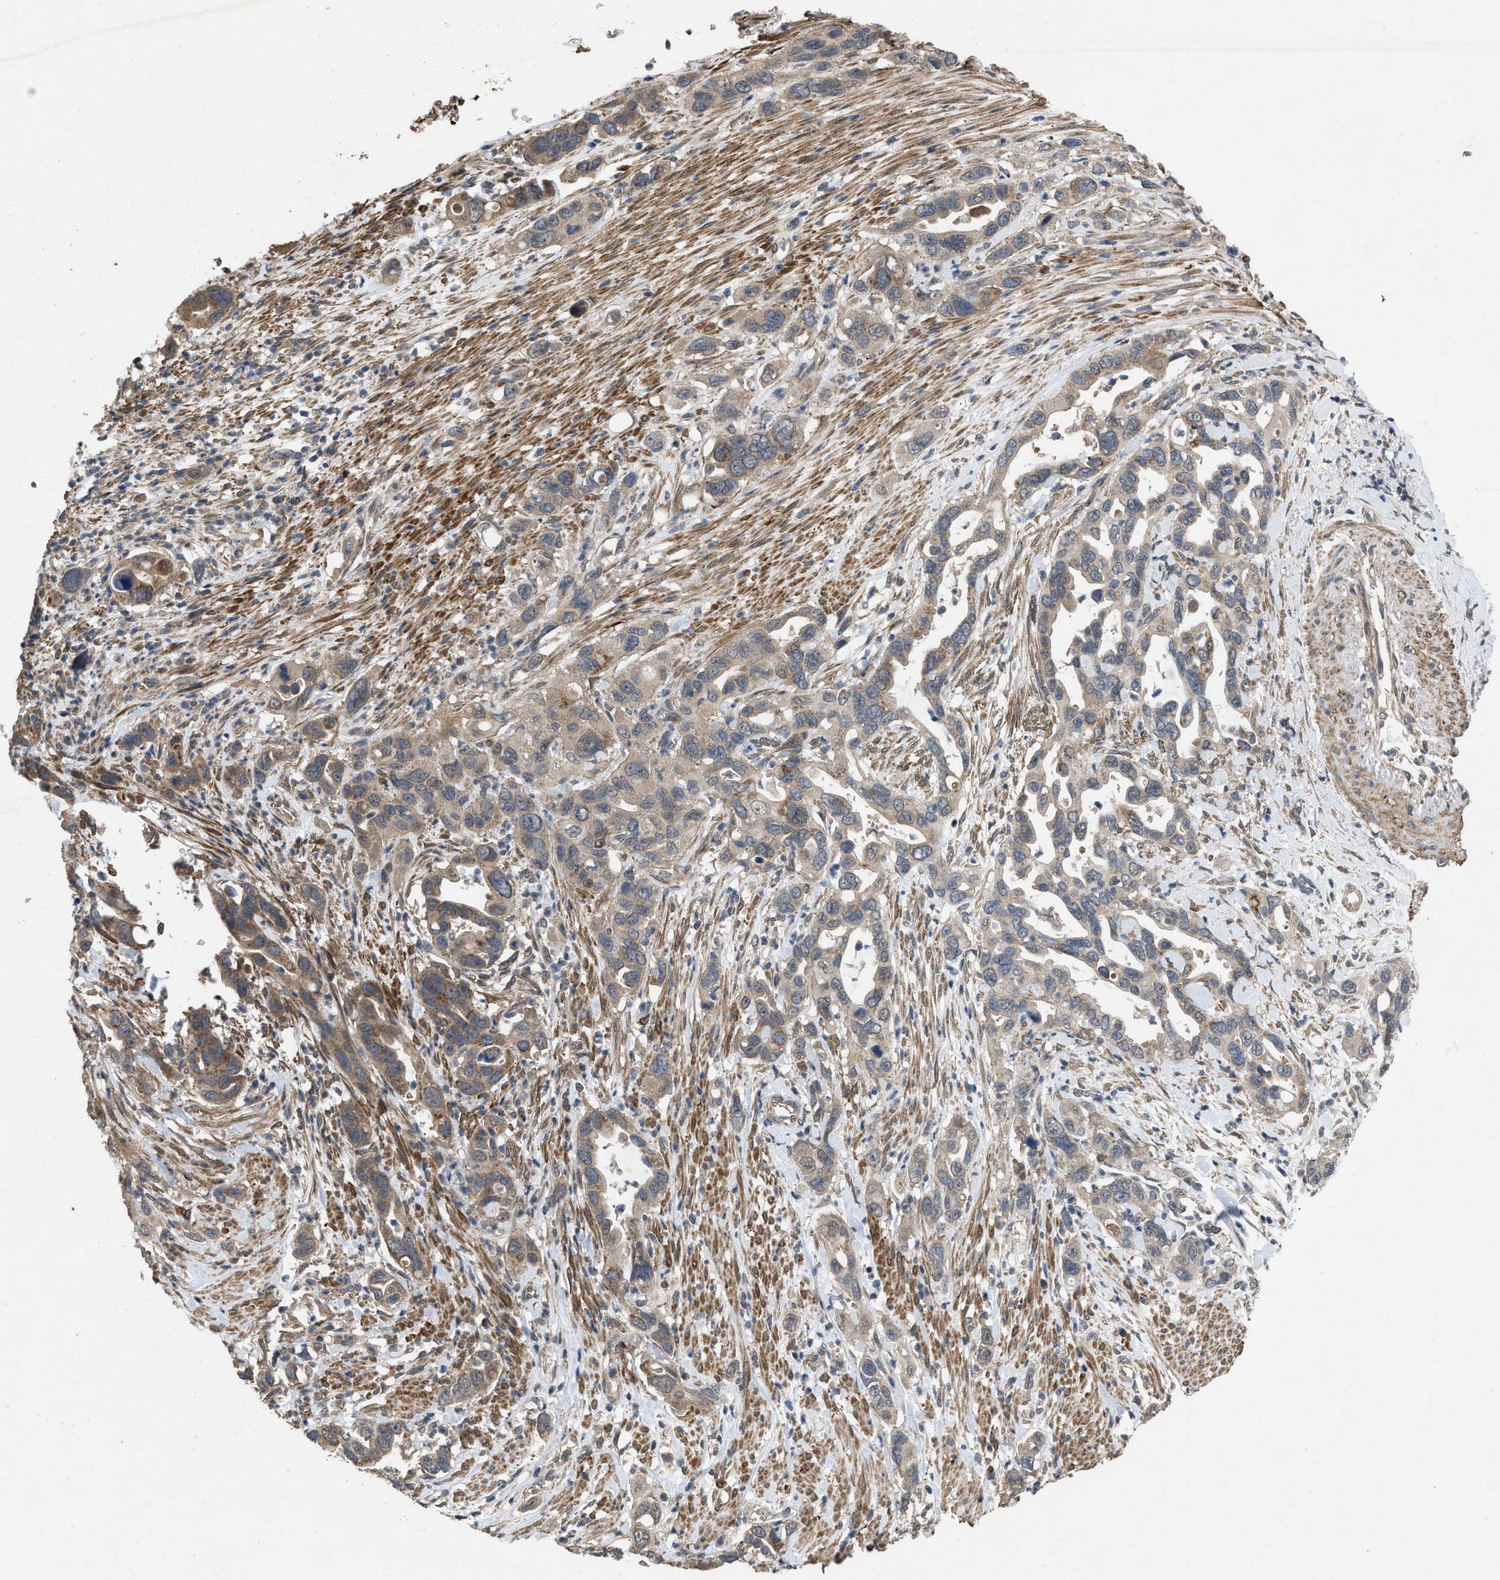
{"staining": {"intensity": "moderate", "quantity": ">75%", "location": "cytoplasmic/membranous"}, "tissue": "pancreatic cancer", "cell_type": "Tumor cells", "image_type": "cancer", "snomed": [{"axis": "morphology", "description": "Adenocarcinoma, NOS"}, {"axis": "topography", "description": "Pancreas"}], "caption": "A micrograph of human pancreatic cancer stained for a protein demonstrates moderate cytoplasmic/membranous brown staining in tumor cells.", "gene": "ARL6", "patient": {"sex": "female", "age": 70}}